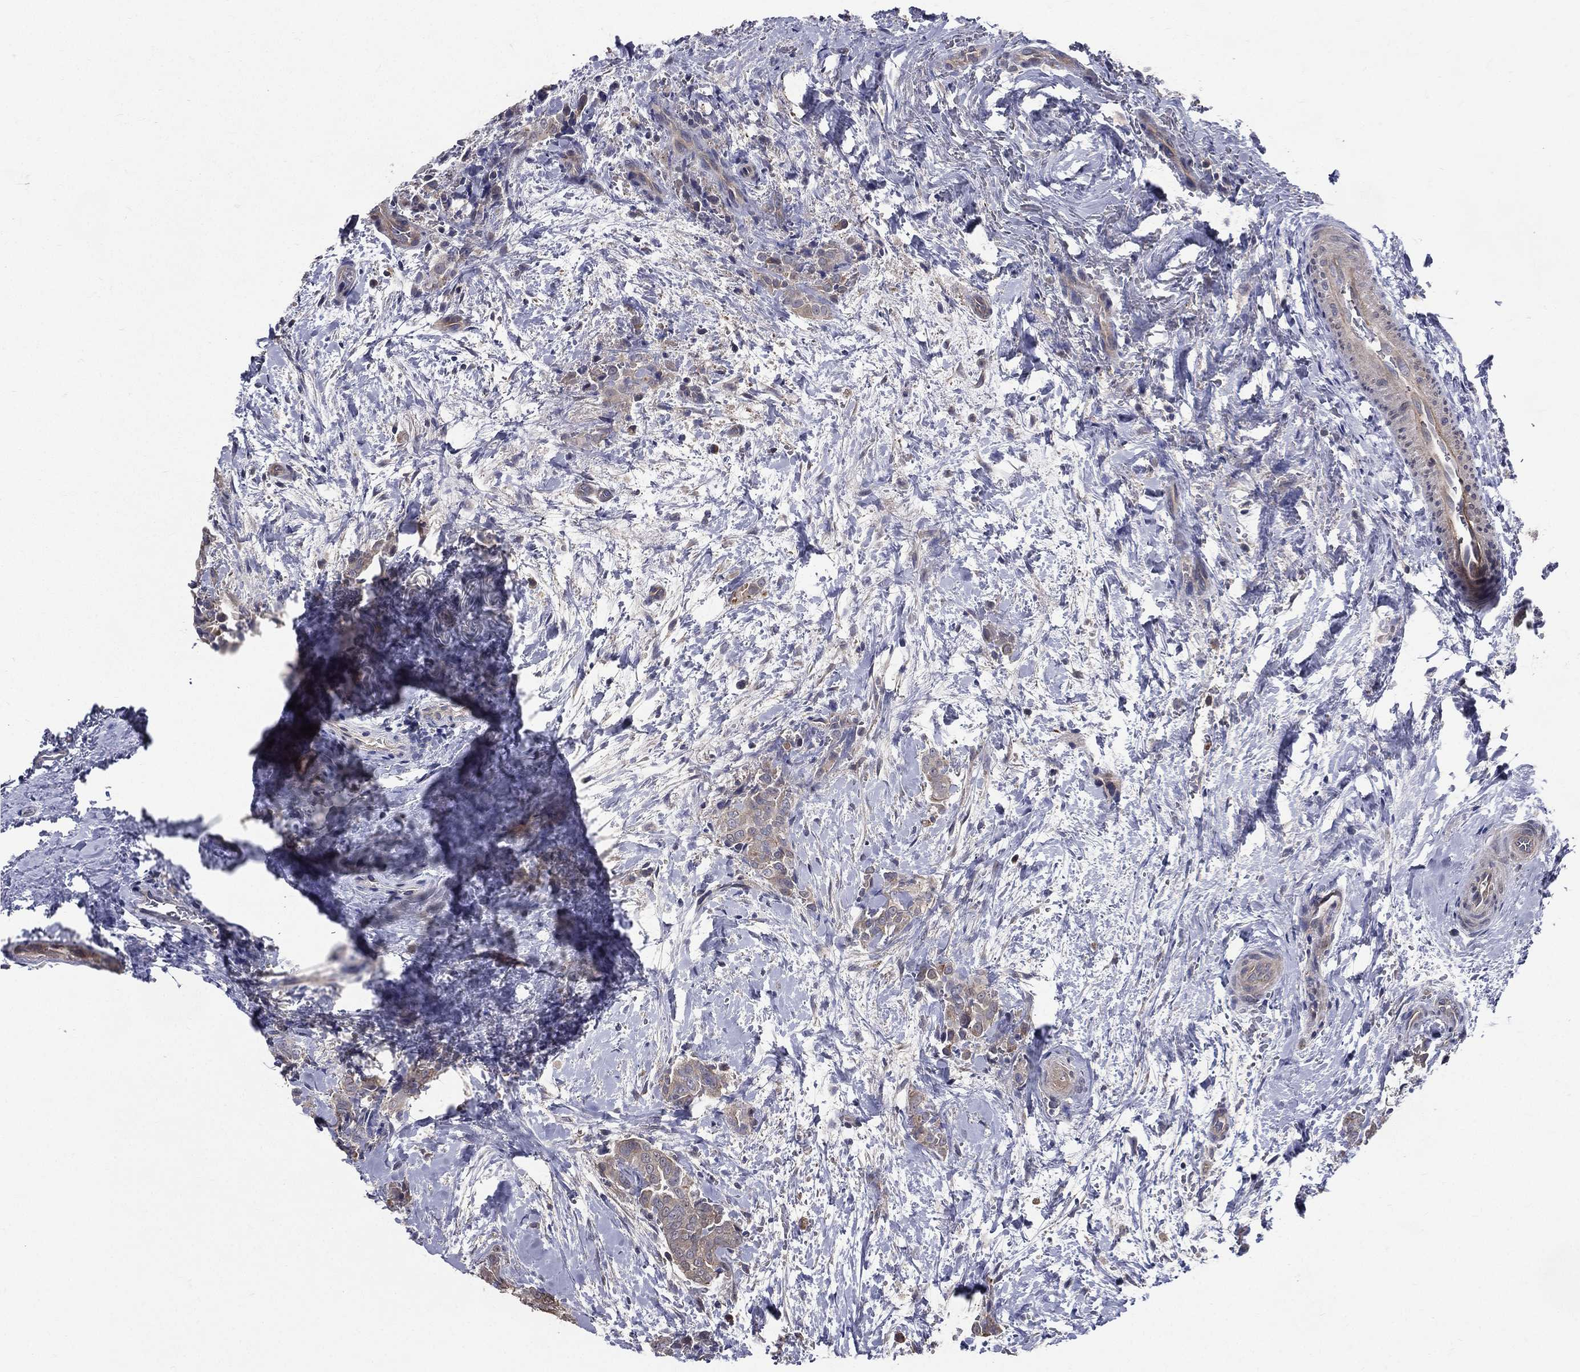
{"staining": {"intensity": "weak", "quantity": "<25%", "location": "cytoplasmic/membranous"}, "tissue": "thyroid cancer", "cell_type": "Tumor cells", "image_type": "cancer", "snomed": [{"axis": "morphology", "description": "Papillary adenocarcinoma, NOS"}, {"axis": "topography", "description": "Thyroid gland"}], "caption": "Immunohistochemistry of human thyroid cancer shows no expression in tumor cells. (Stains: DAB (3,3'-diaminobenzidine) immunohistochemistry (IHC) with hematoxylin counter stain, Microscopy: brightfield microscopy at high magnification).", "gene": "SERPINB2", "patient": {"sex": "male", "age": 61}}